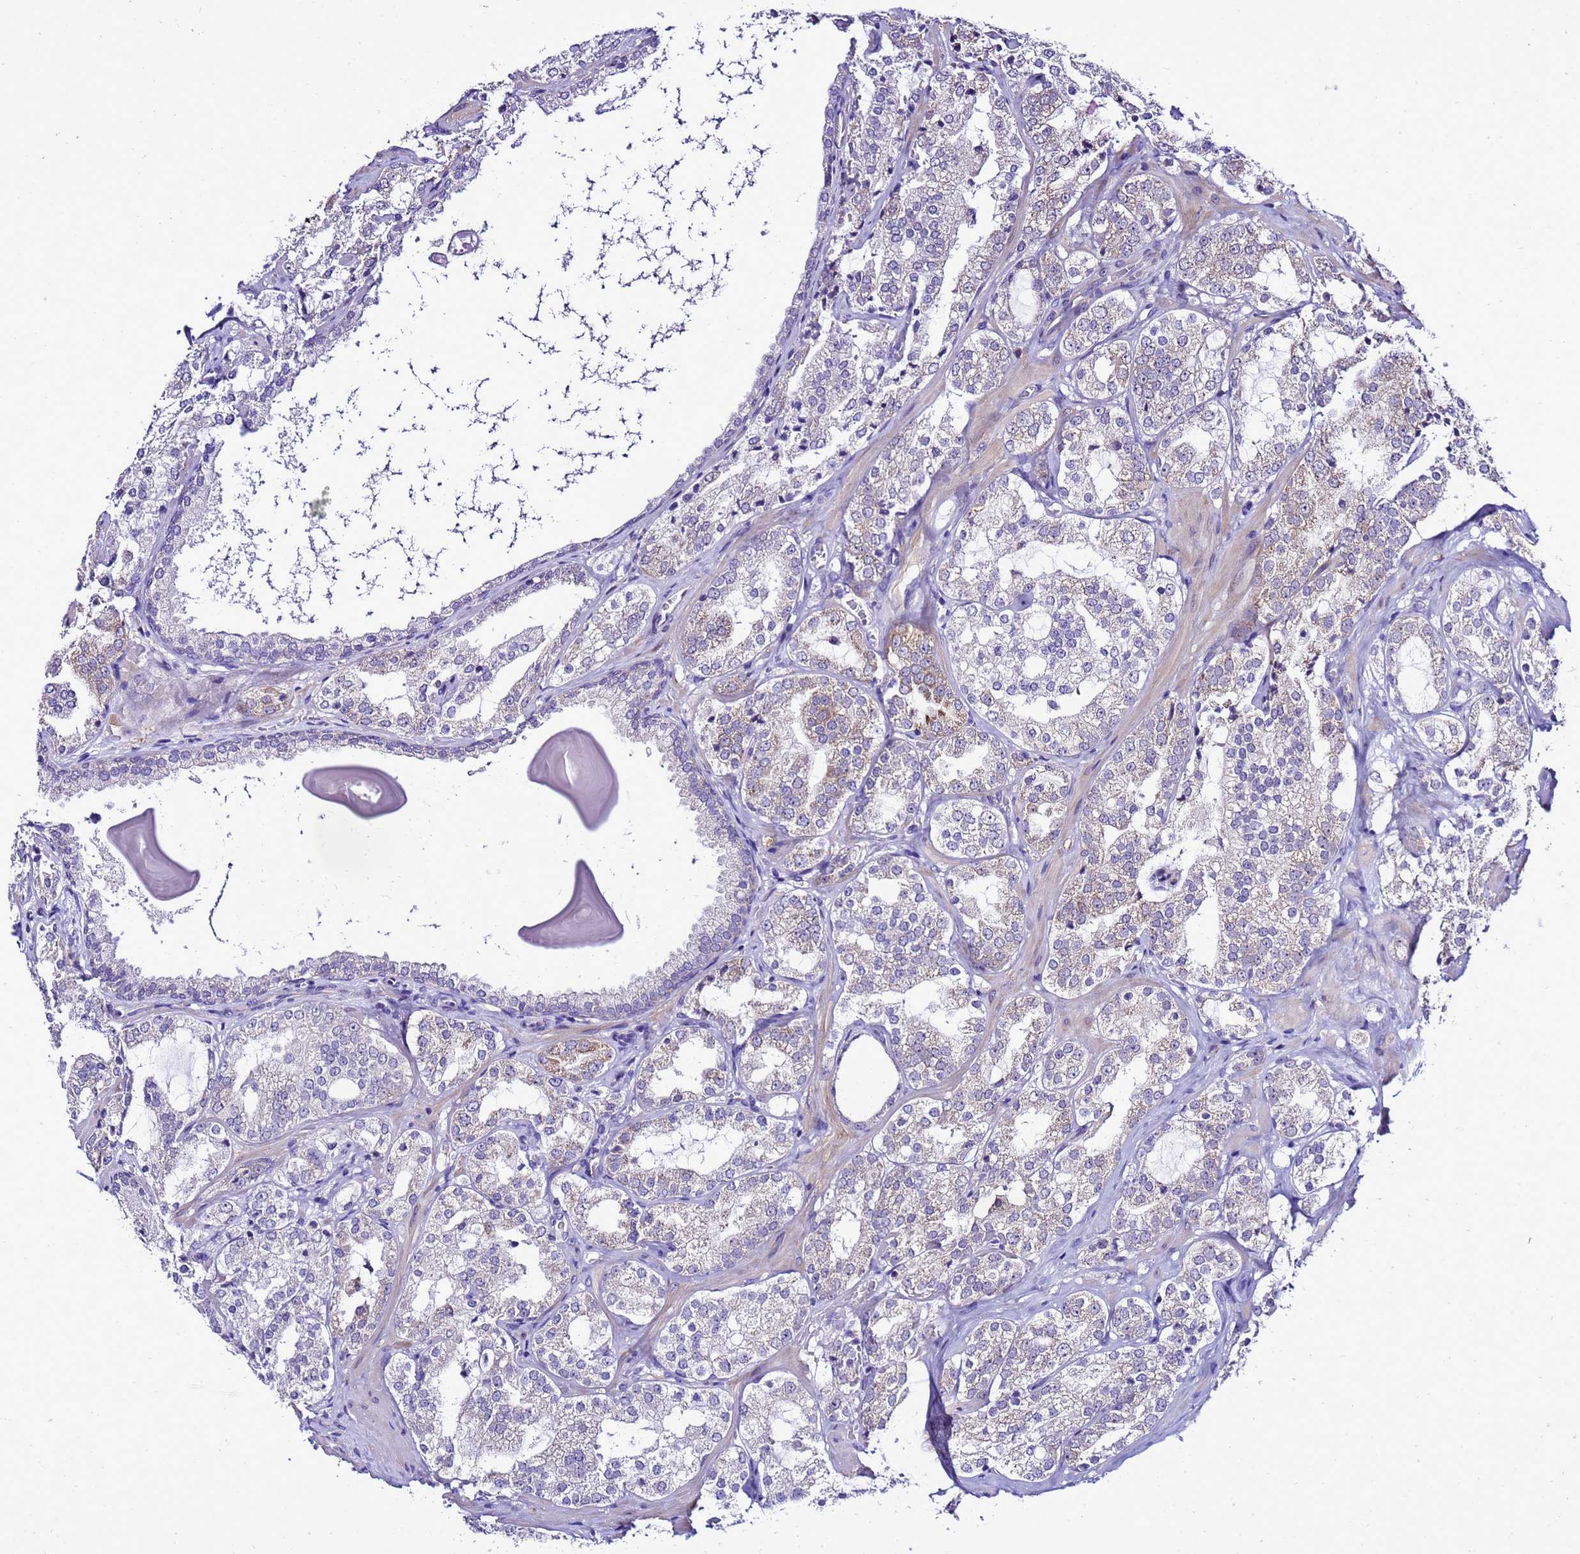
{"staining": {"intensity": "weak", "quantity": "<25%", "location": "cytoplasmic/membranous"}, "tissue": "prostate cancer", "cell_type": "Tumor cells", "image_type": "cancer", "snomed": [{"axis": "morphology", "description": "Adenocarcinoma, High grade"}, {"axis": "topography", "description": "Prostate"}], "caption": "Adenocarcinoma (high-grade) (prostate) stained for a protein using immunohistochemistry demonstrates no positivity tumor cells.", "gene": "DPH6", "patient": {"sex": "male", "age": 64}}